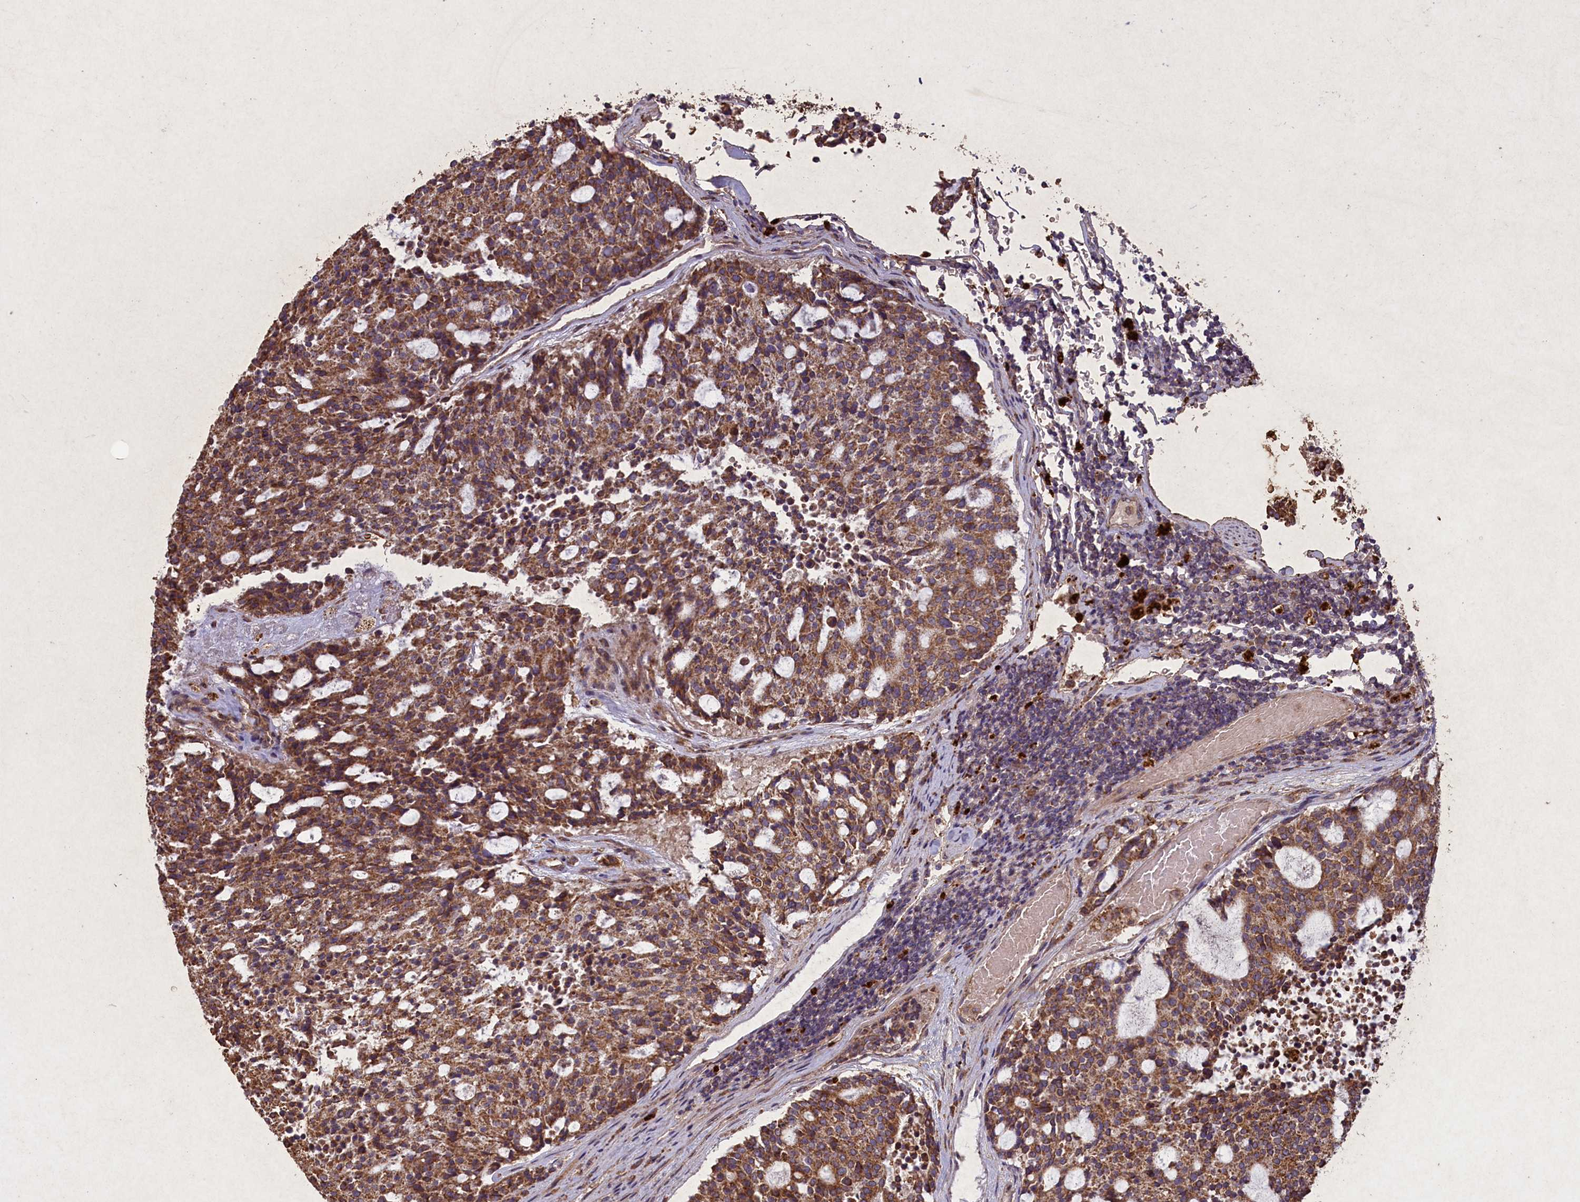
{"staining": {"intensity": "moderate", "quantity": ">75%", "location": "cytoplasmic/membranous"}, "tissue": "carcinoid", "cell_type": "Tumor cells", "image_type": "cancer", "snomed": [{"axis": "morphology", "description": "Carcinoid, malignant, NOS"}, {"axis": "topography", "description": "Pancreas"}], "caption": "About >75% of tumor cells in malignant carcinoid exhibit moderate cytoplasmic/membranous protein expression as visualized by brown immunohistochemical staining.", "gene": "CIAO2B", "patient": {"sex": "female", "age": 54}}